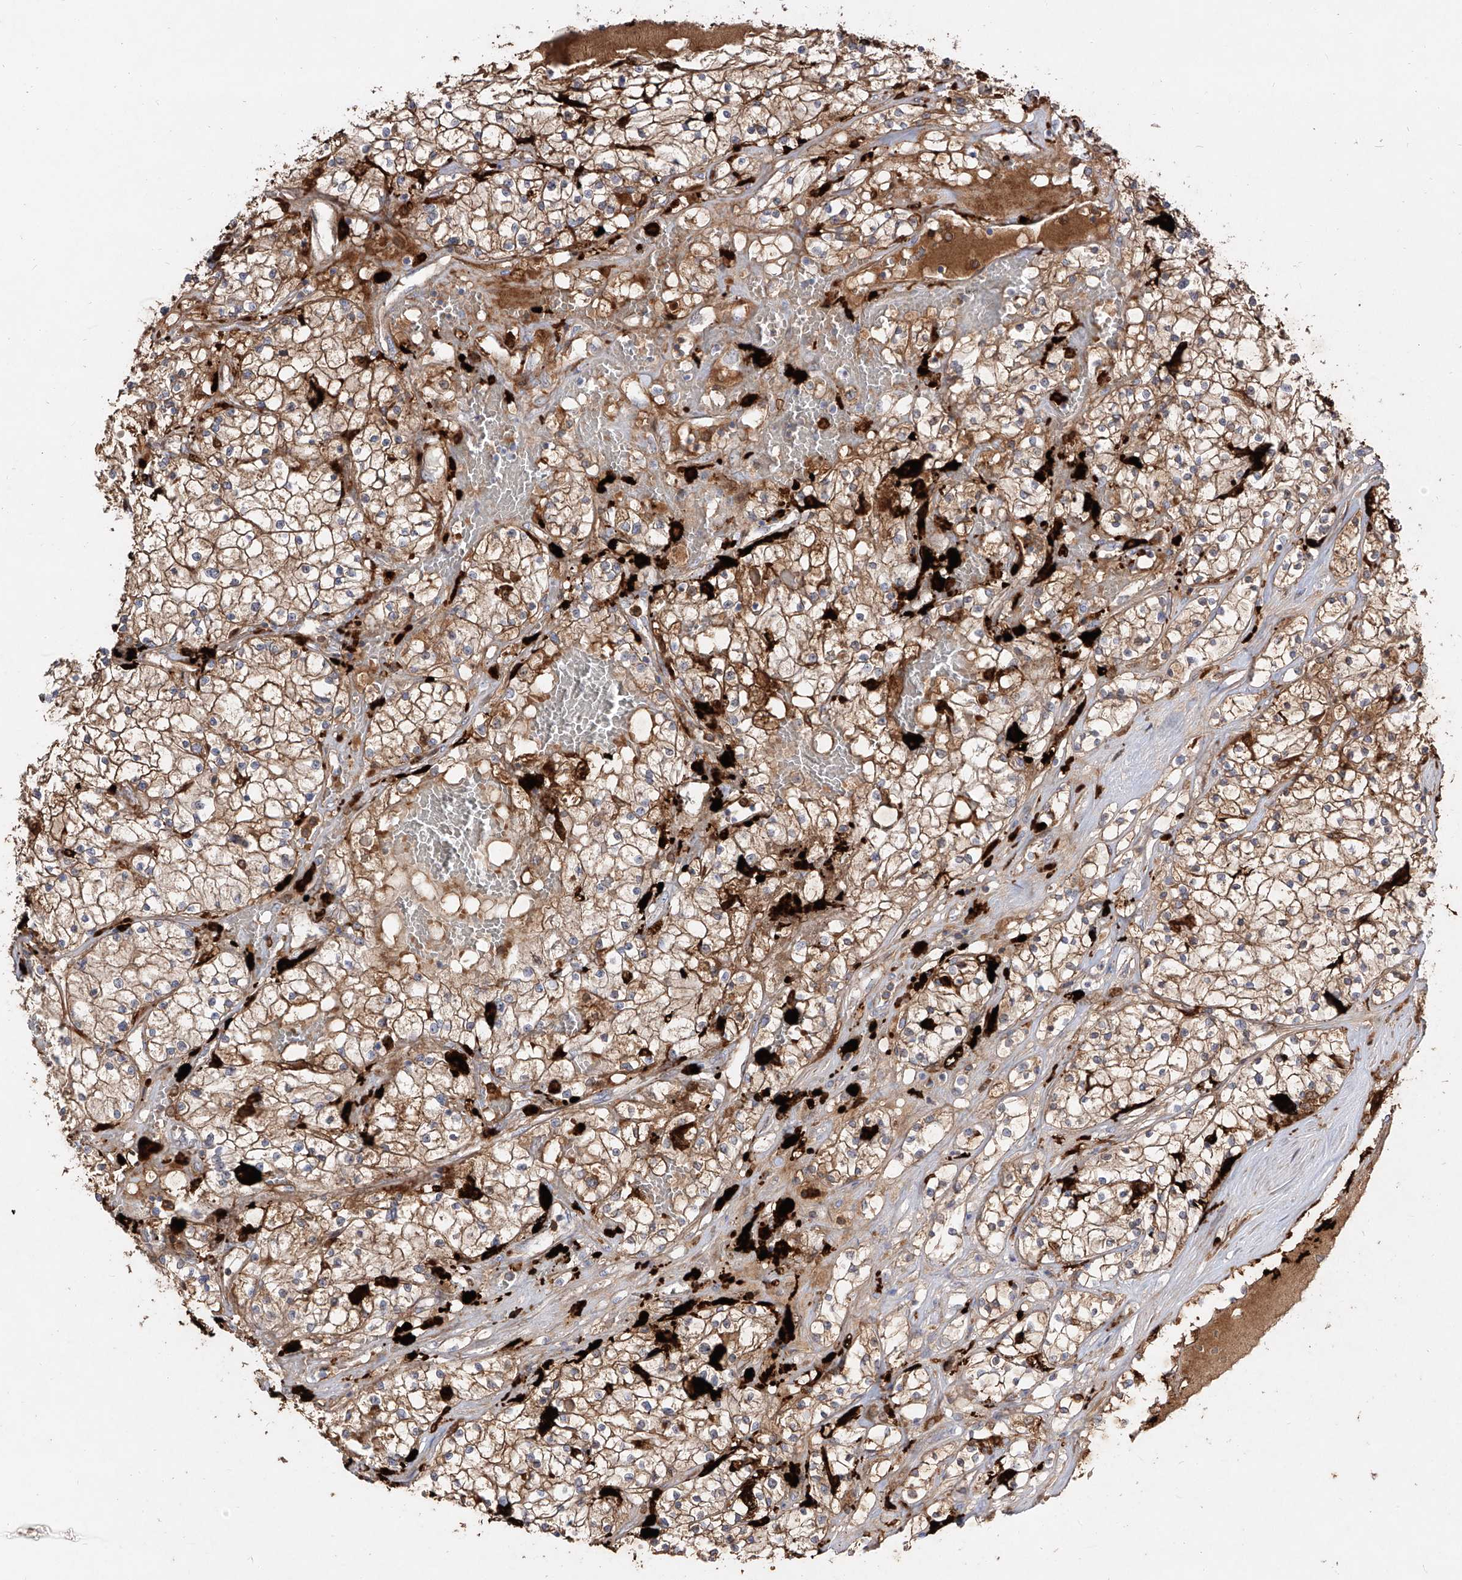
{"staining": {"intensity": "moderate", "quantity": ">75%", "location": "cytoplasmic/membranous"}, "tissue": "renal cancer", "cell_type": "Tumor cells", "image_type": "cancer", "snomed": [{"axis": "morphology", "description": "Normal tissue, NOS"}, {"axis": "morphology", "description": "Adenocarcinoma, NOS"}, {"axis": "topography", "description": "Kidney"}], "caption": "A brown stain shows moderate cytoplasmic/membranous expression of a protein in human renal adenocarcinoma tumor cells.", "gene": "KYNU", "patient": {"sex": "male", "age": 68}}